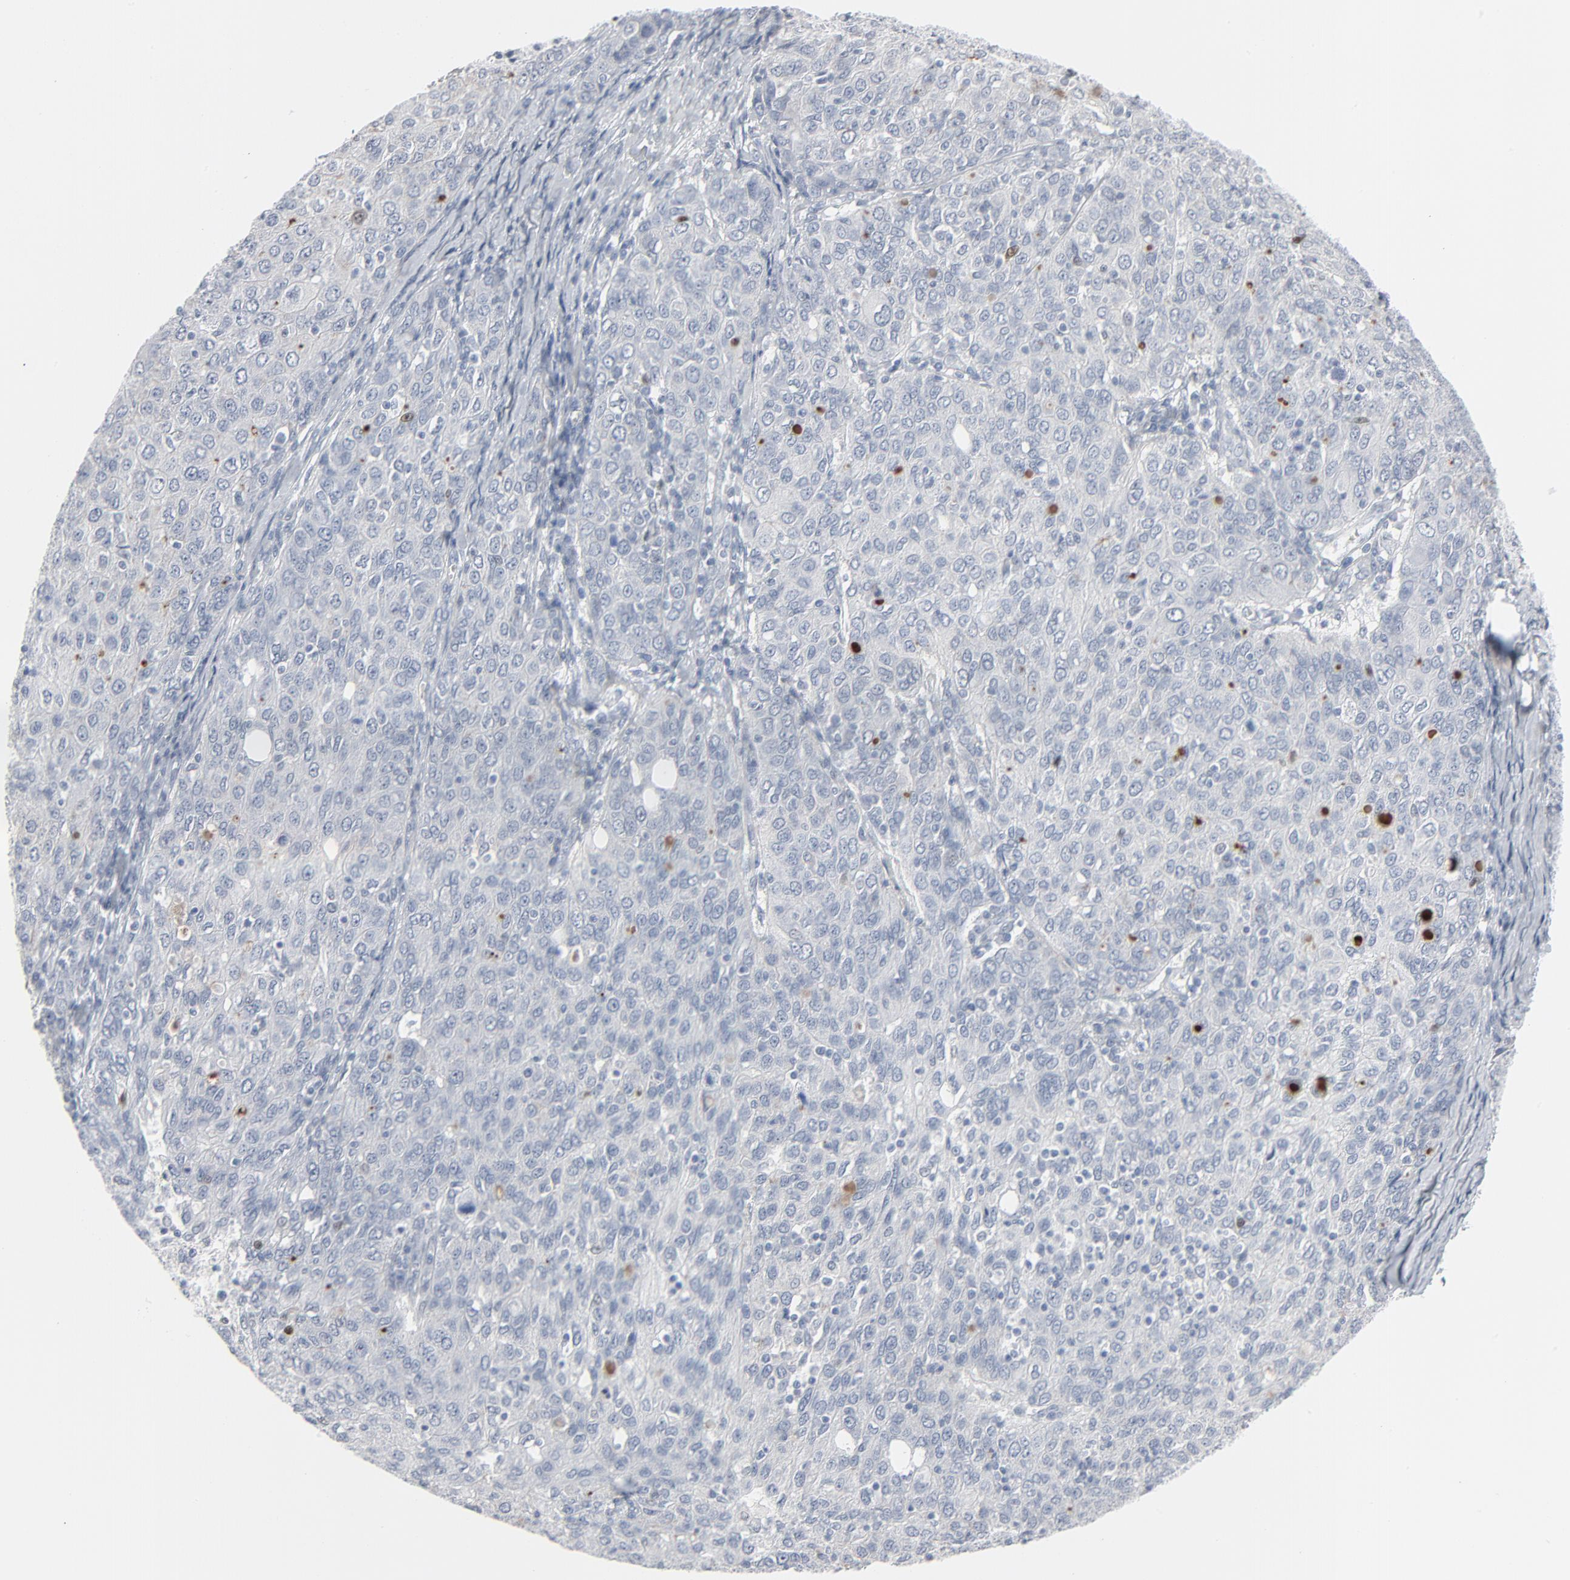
{"staining": {"intensity": "negative", "quantity": "none", "location": "none"}, "tissue": "ovarian cancer", "cell_type": "Tumor cells", "image_type": "cancer", "snomed": [{"axis": "morphology", "description": "Cystadenocarcinoma, serous, NOS"}, {"axis": "topography", "description": "Ovary"}], "caption": "High magnification brightfield microscopy of serous cystadenocarcinoma (ovarian) stained with DAB (3,3'-diaminobenzidine) (brown) and counterstained with hematoxylin (blue): tumor cells show no significant expression. (Stains: DAB (3,3'-diaminobenzidine) immunohistochemistry with hematoxylin counter stain, Microscopy: brightfield microscopy at high magnification).", "gene": "MITF", "patient": {"sex": "female", "age": 84}}